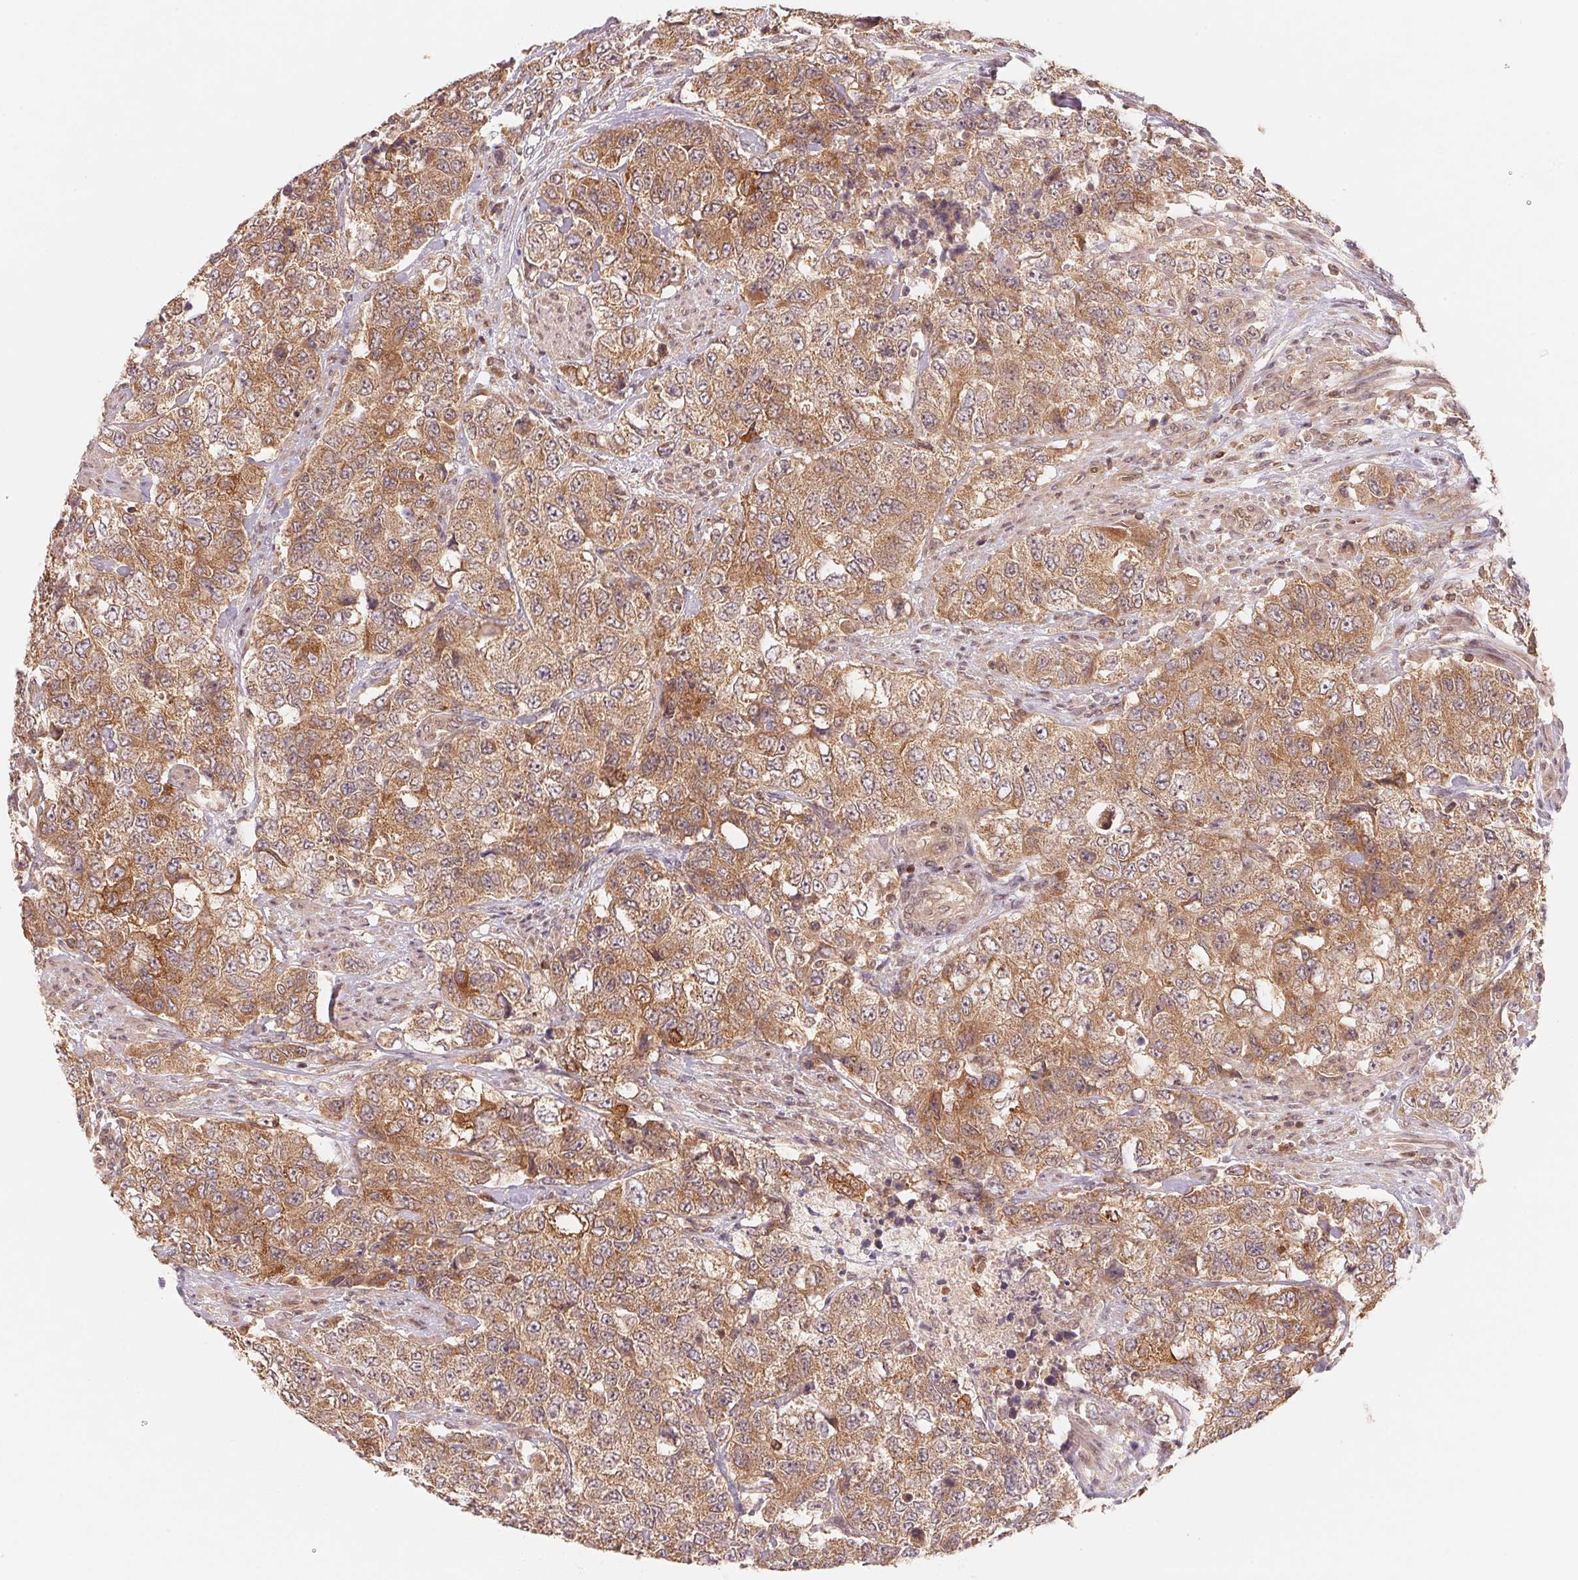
{"staining": {"intensity": "moderate", "quantity": ">75%", "location": "cytoplasmic/membranous"}, "tissue": "urothelial cancer", "cell_type": "Tumor cells", "image_type": "cancer", "snomed": [{"axis": "morphology", "description": "Urothelial carcinoma, High grade"}, {"axis": "topography", "description": "Urinary bladder"}], "caption": "There is medium levels of moderate cytoplasmic/membranous expression in tumor cells of high-grade urothelial carcinoma, as demonstrated by immunohistochemical staining (brown color).", "gene": "CCDC102B", "patient": {"sex": "female", "age": 78}}